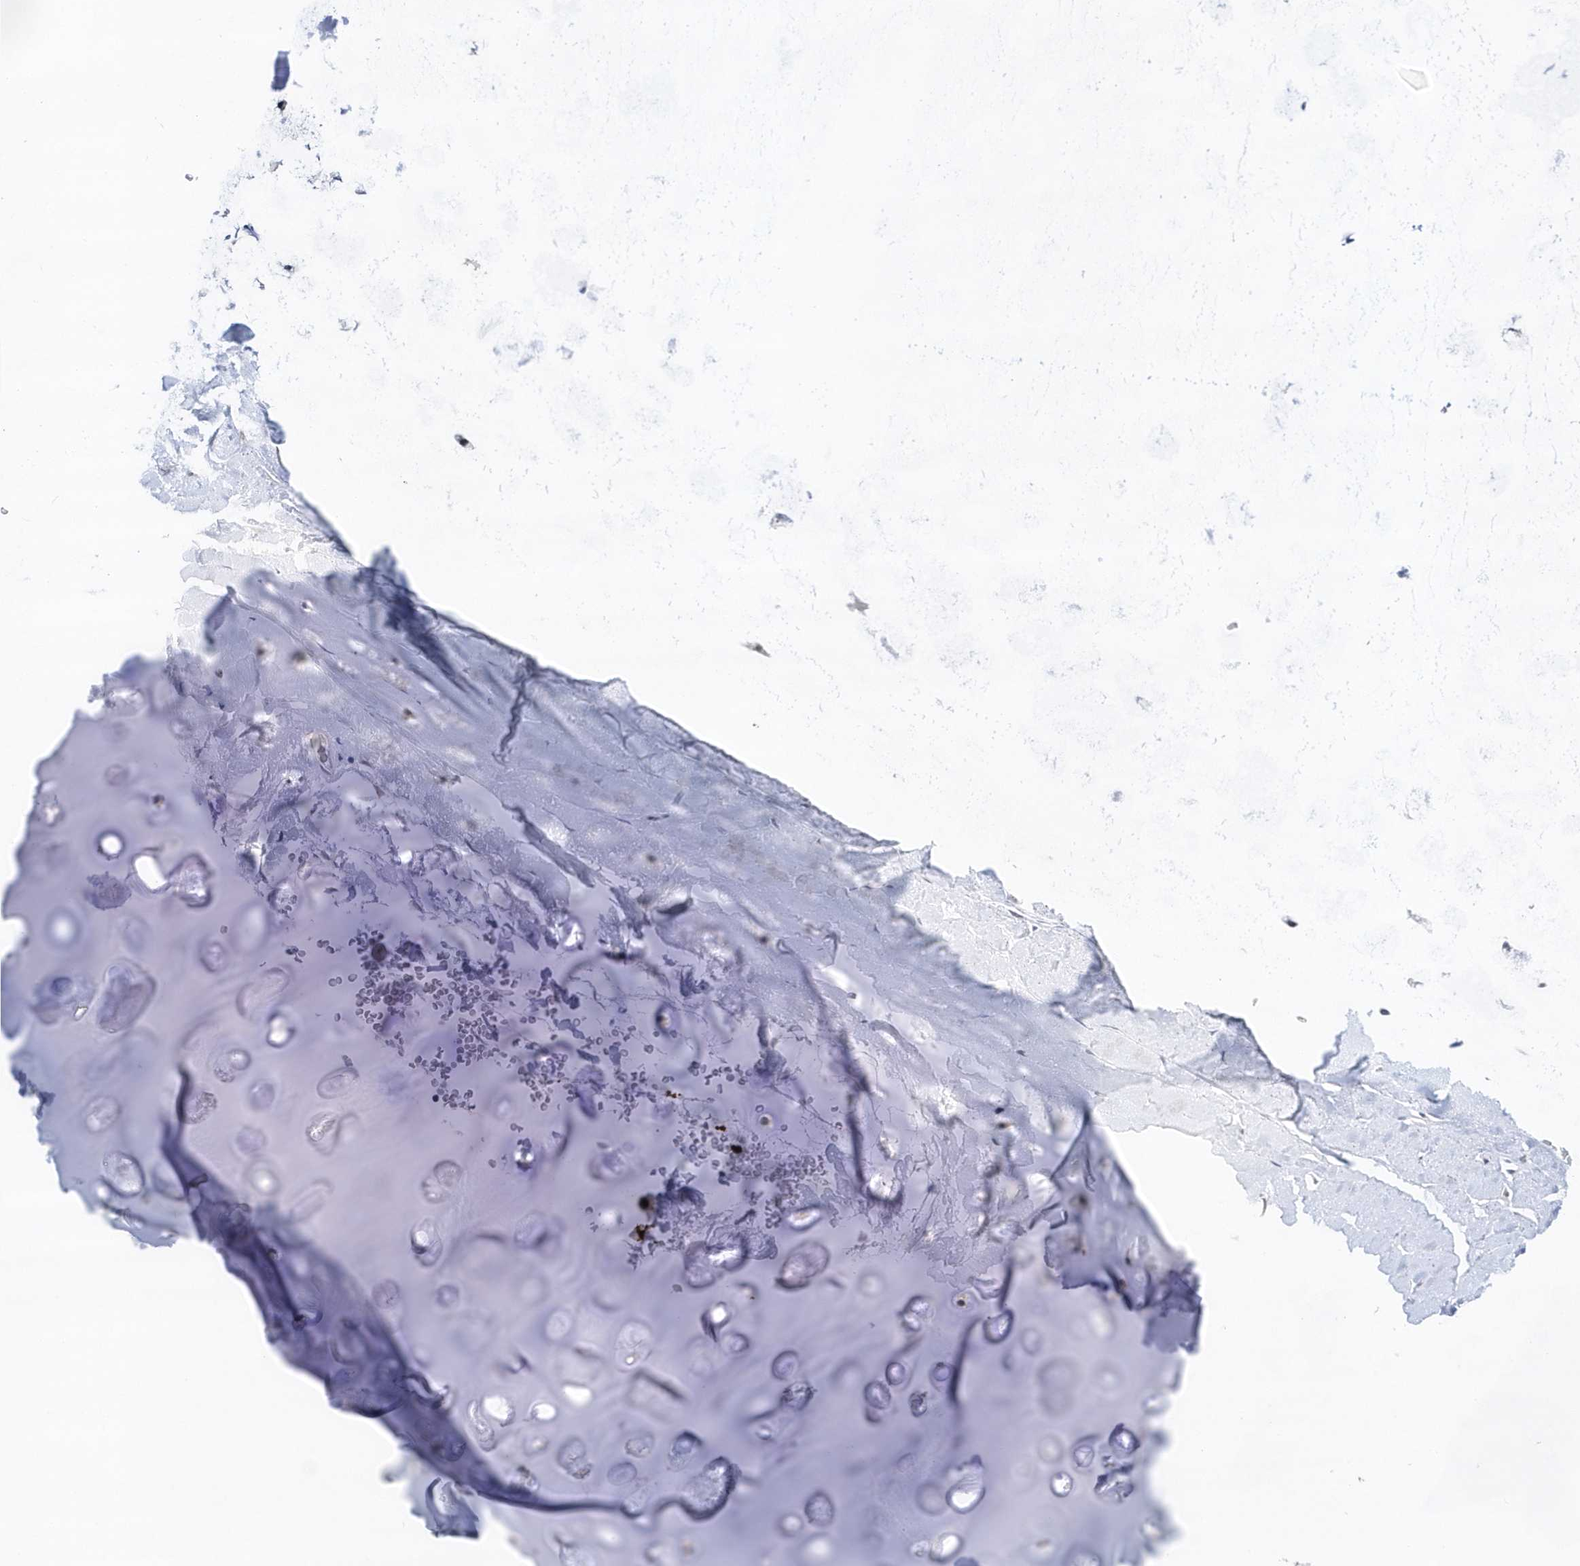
{"staining": {"intensity": "negative", "quantity": "none", "location": "none"}, "tissue": "adipose tissue", "cell_type": "Adipocytes", "image_type": "normal", "snomed": [{"axis": "morphology", "description": "Normal tissue, NOS"}, {"axis": "morphology", "description": "Squamous cell carcinoma, NOS"}, {"axis": "topography", "description": "Lymph node"}, {"axis": "topography", "description": "Bronchus"}, {"axis": "topography", "description": "Lung"}], "caption": "Immunohistochemistry (IHC) photomicrograph of benign adipose tissue: human adipose tissue stained with DAB (3,3'-diaminobenzidine) demonstrates no significant protein positivity in adipocytes. (DAB immunohistochemistry (IHC) visualized using brightfield microscopy, high magnification).", "gene": "RPP30", "patient": {"sex": "male", "age": 66}}